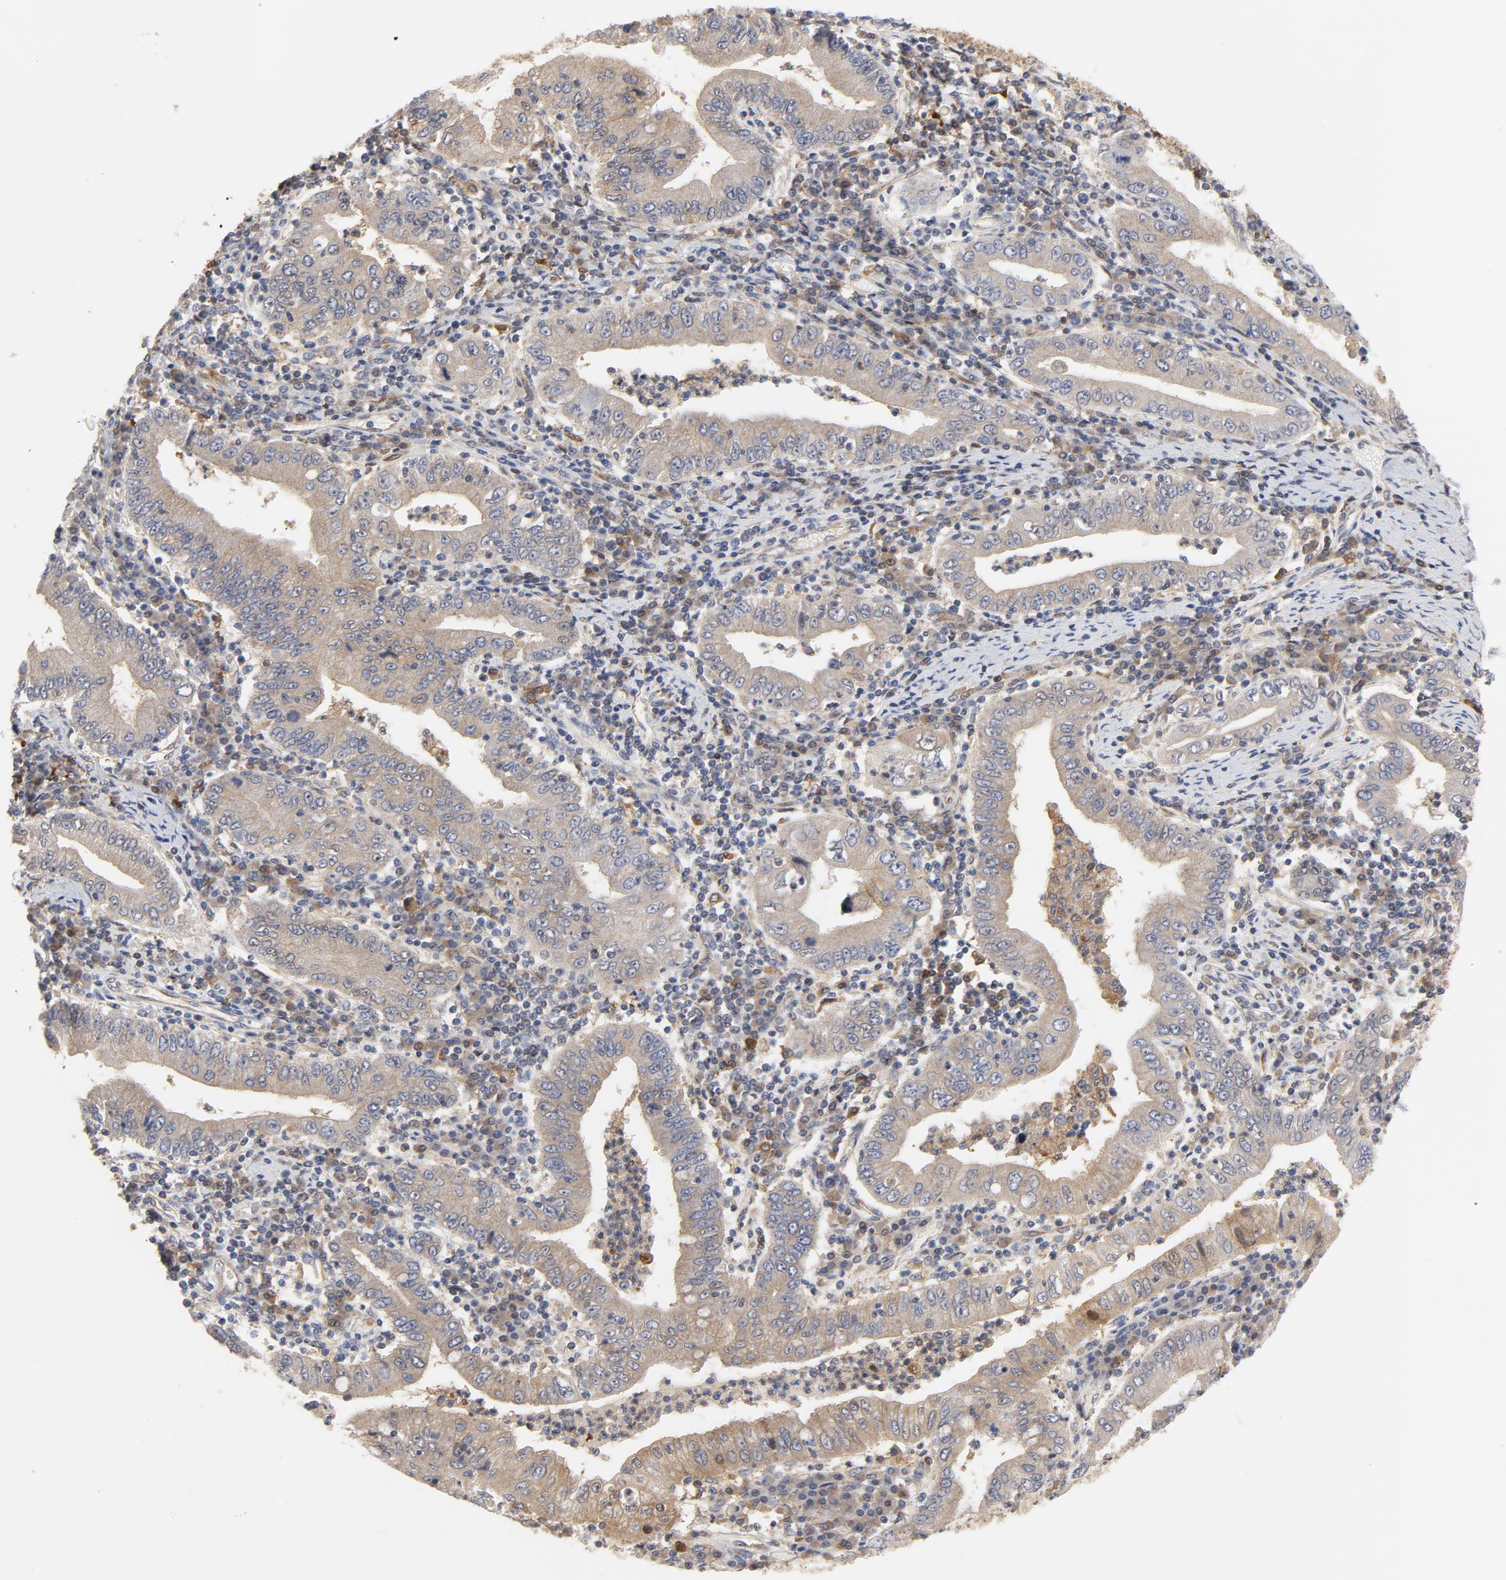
{"staining": {"intensity": "moderate", "quantity": ">75%", "location": "cytoplasmic/membranous"}, "tissue": "stomach cancer", "cell_type": "Tumor cells", "image_type": "cancer", "snomed": [{"axis": "morphology", "description": "Normal tissue, NOS"}, {"axis": "morphology", "description": "Adenocarcinoma, NOS"}, {"axis": "topography", "description": "Esophagus"}, {"axis": "topography", "description": "Stomach, upper"}, {"axis": "topography", "description": "Peripheral nerve tissue"}], "caption": "Immunohistochemical staining of adenocarcinoma (stomach) exhibits medium levels of moderate cytoplasmic/membranous positivity in approximately >75% of tumor cells.", "gene": "RAPGEF4", "patient": {"sex": "male", "age": 62}}